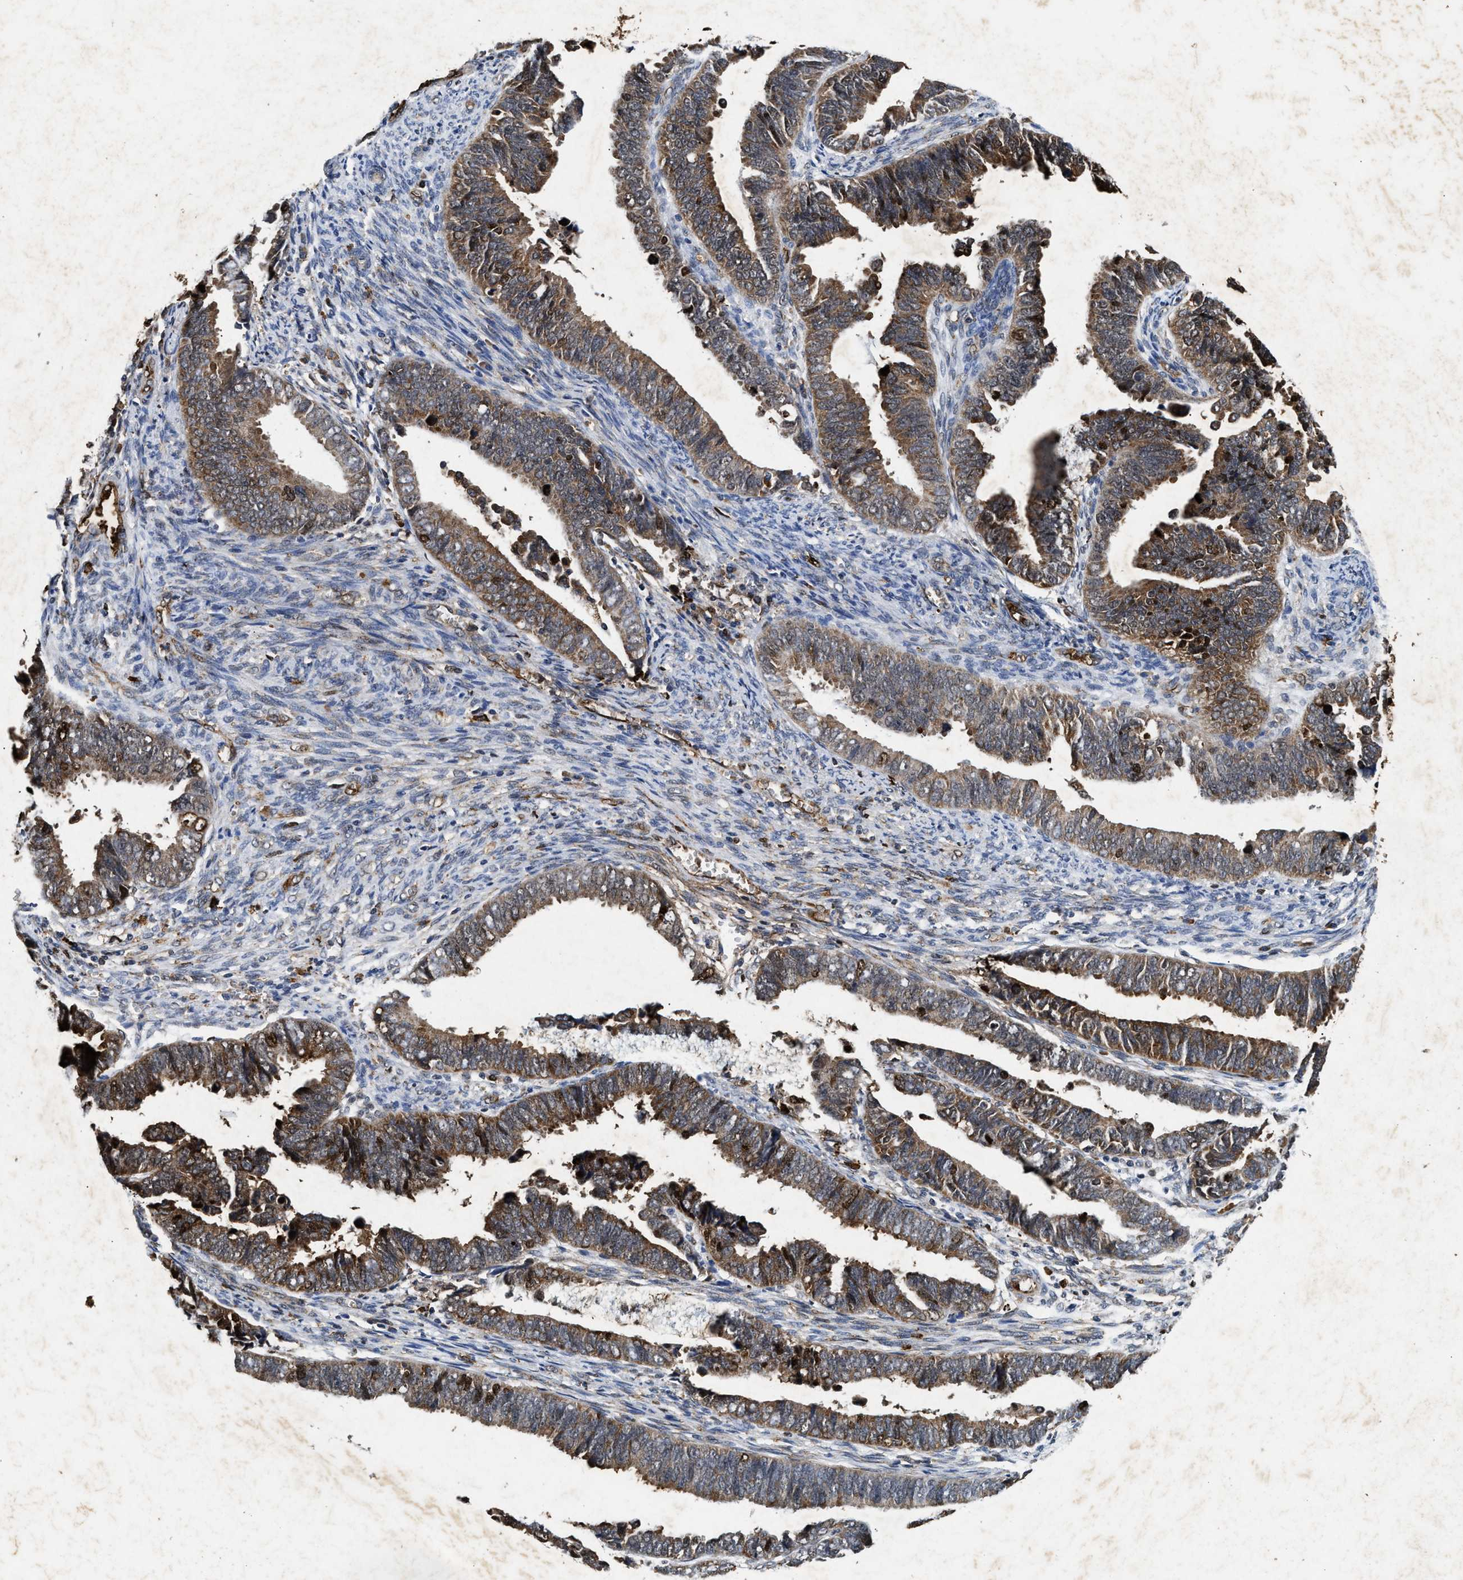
{"staining": {"intensity": "moderate", "quantity": ">75%", "location": "cytoplasmic/membranous"}, "tissue": "endometrial cancer", "cell_type": "Tumor cells", "image_type": "cancer", "snomed": [{"axis": "morphology", "description": "Adenocarcinoma, NOS"}, {"axis": "topography", "description": "Endometrium"}], "caption": "DAB (3,3'-diaminobenzidine) immunohistochemical staining of human endometrial adenocarcinoma reveals moderate cytoplasmic/membranous protein positivity in approximately >75% of tumor cells.", "gene": "ACOX1", "patient": {"sex": "female", "age": 75}}